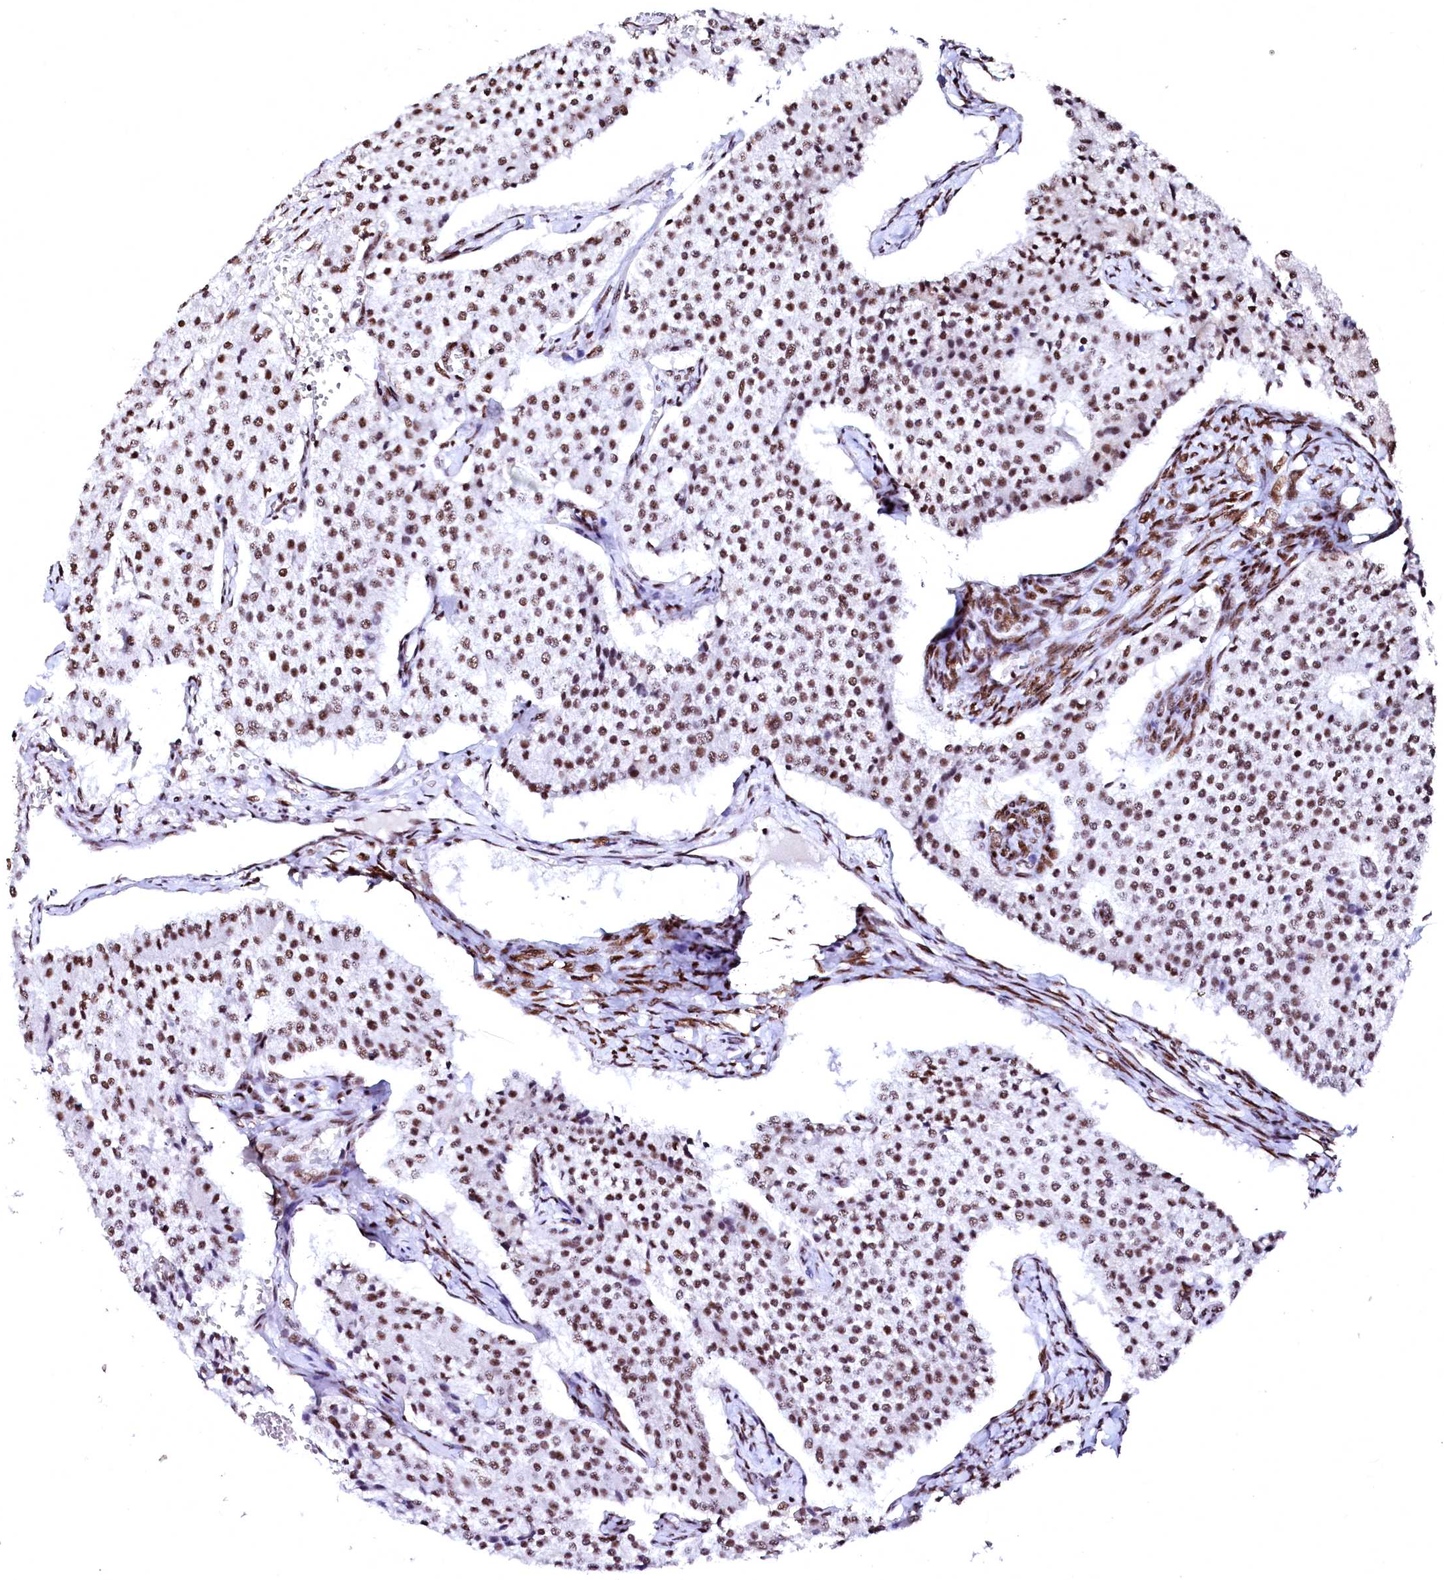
{"staining": {"intensity": "moderate", "quantity": ">75%", "location": "nuclear"}, "tissue": "carcinoid", "cell_type": "Tumor cells", "image_type": "cancer", "snomed": [{"axis": "morphology", "description": "Carcinoid, malignant, NOS"}, {"axis": "topography", "description": "Colon"}], "caption": "Protein staining by immunohistochemistry (IHC) displays moderate nuclear expression in about >75% of tumor cells in carcinoid.", "gene": "CPSF6", "patient": {"sex": "female", "age": 52}}